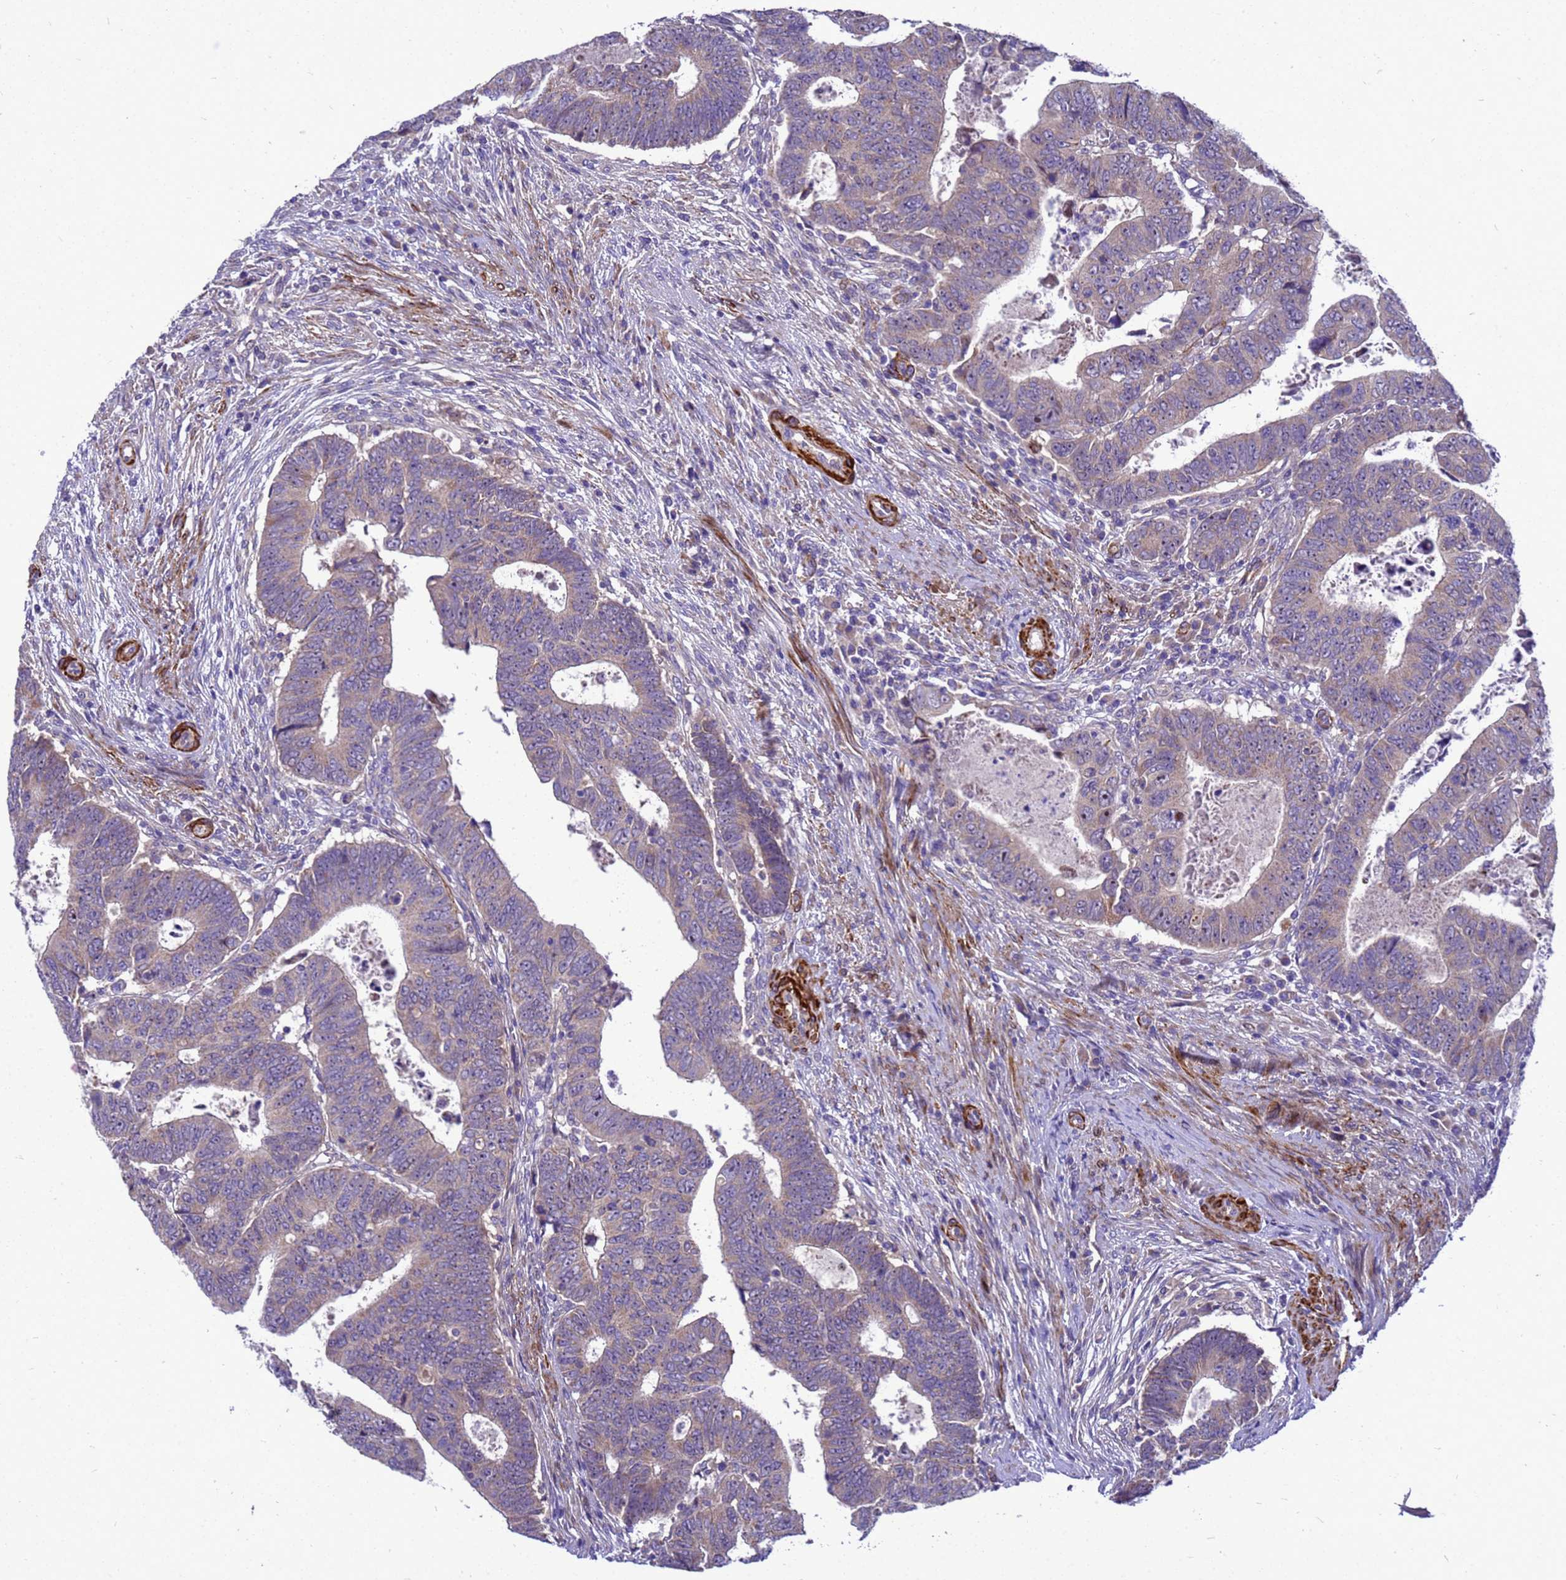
{"staining": {"intensity": "weak", "quantity": "<25%", "location": "cytoplasmic/membranous"}, "tissue": "colorectal cancer", "cell_type": "Tumor cells", "image_type": "cancer", "snomed": [{"axis": "morphology", "description": "Normal tissue, NOS"}, {"axis": "morphology", "description": "Adenocarcinoma, NOS"}, {"axis": "topography", "description": "Rectum"}], "caption": "High power microscopy image of an immunohistochemistry (IHC) histopathology image of adenocarcinoma (colorectal), revealing no significant positivity in tumor cells.", "gene": "POP7", "patient": {"sex": "female", "age": 65}}